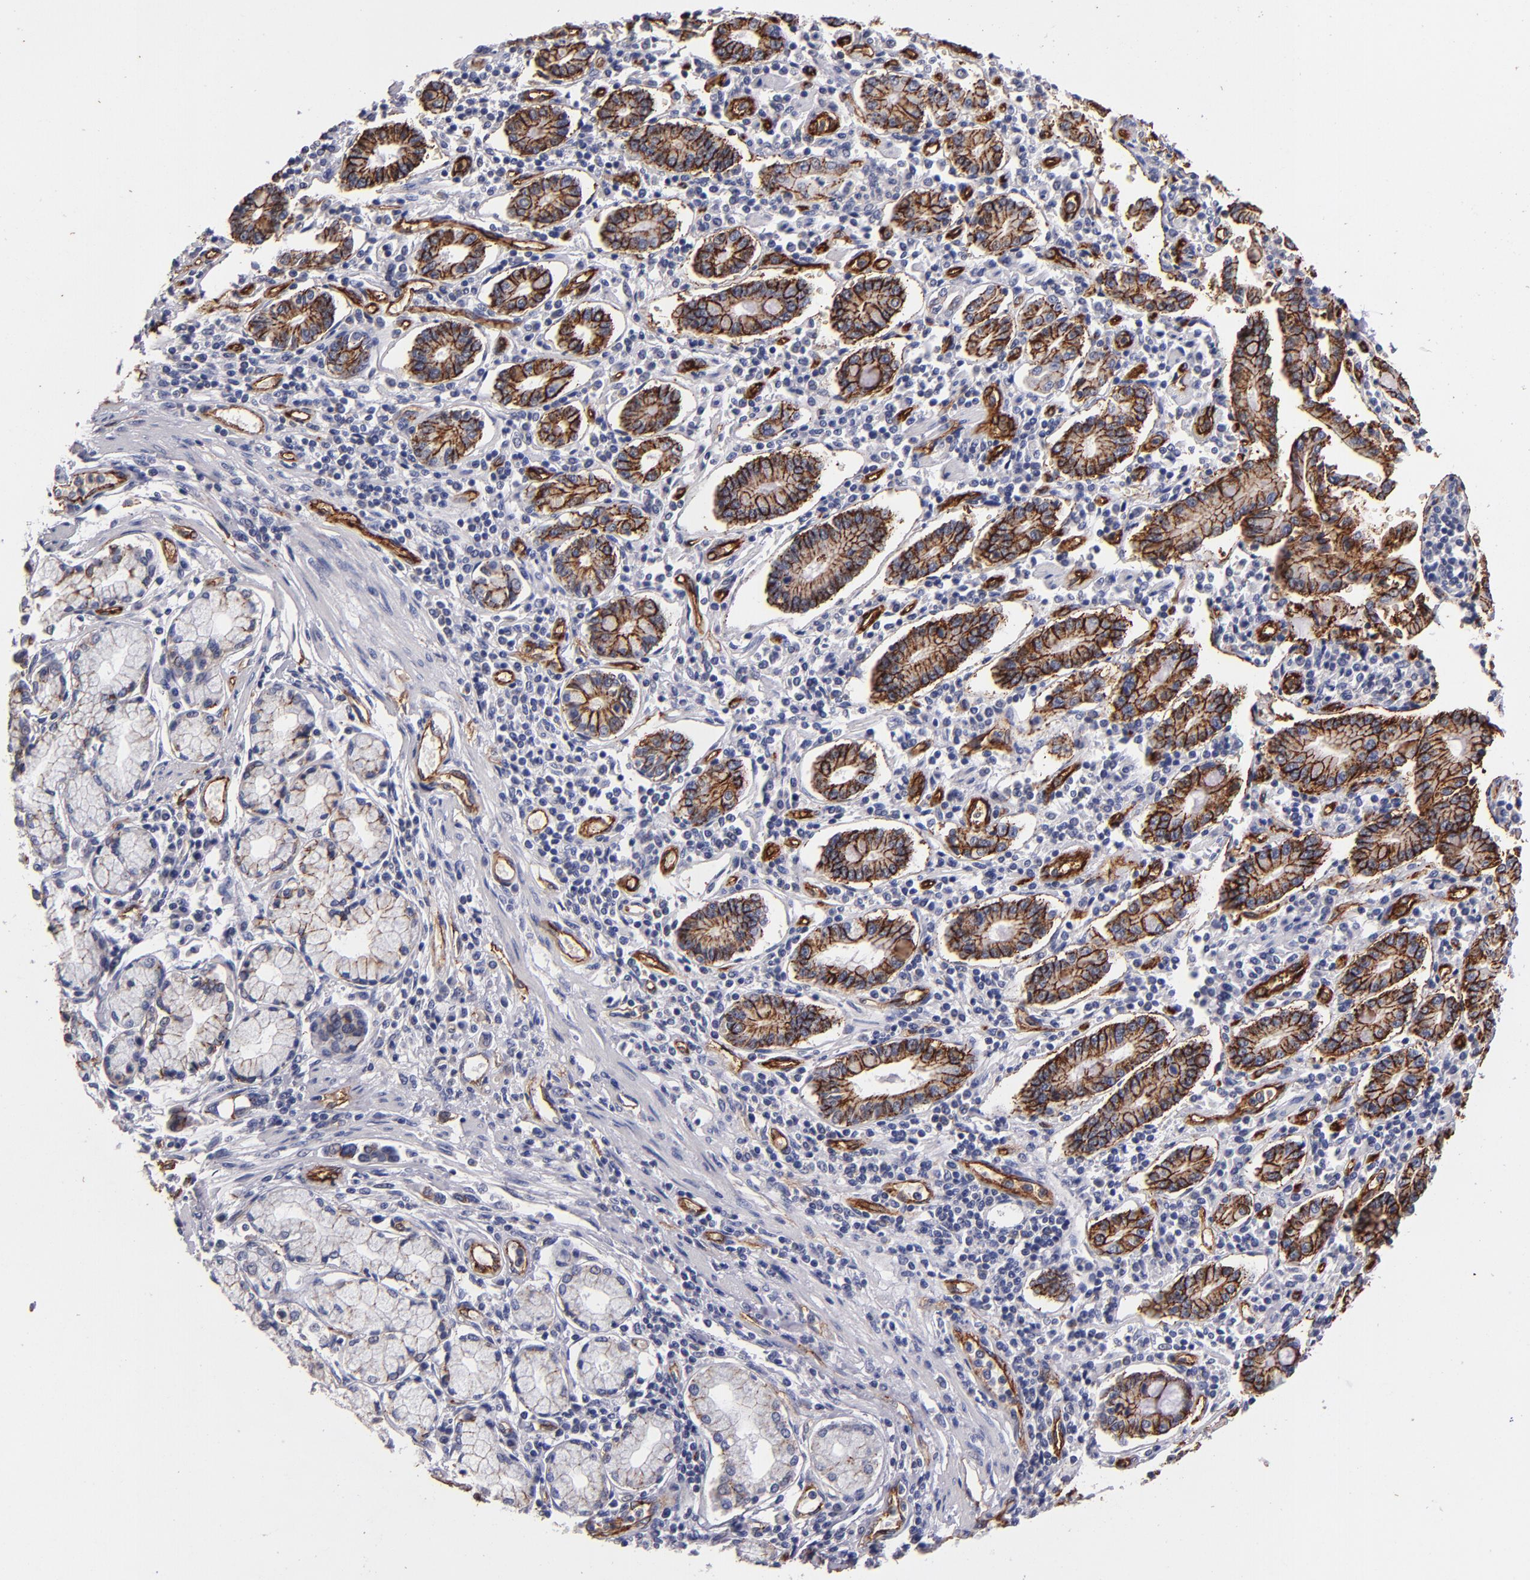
{"staining": {"intensity": "moderate", "quantity": ">75%", "location": "cytoplasmic/membranous"}, "tissue": "pancreatic cancer", "cell_type": "Tumor cells", "image_type": "cancer", "snomed": [{"axis": "morphology", "description": "Adenocarcinoma, NOS"}, {"axis": "topography", "description": "Pancreas"}], "caption": "Immunohistochemistry (IHC) micrograph of neoplastic tissue: pancreatic cancer (adenocarcinoma) stained using immunohistochemistry (IHC) shows medium levels of moderate protein expression localized specifically in the cytoplasmic/membranous of tumor cells, appearing as a cytoplasmic/membranous brown color.", "gene": "CLDN5", "patient": {"sex": "female", "age": 57}}